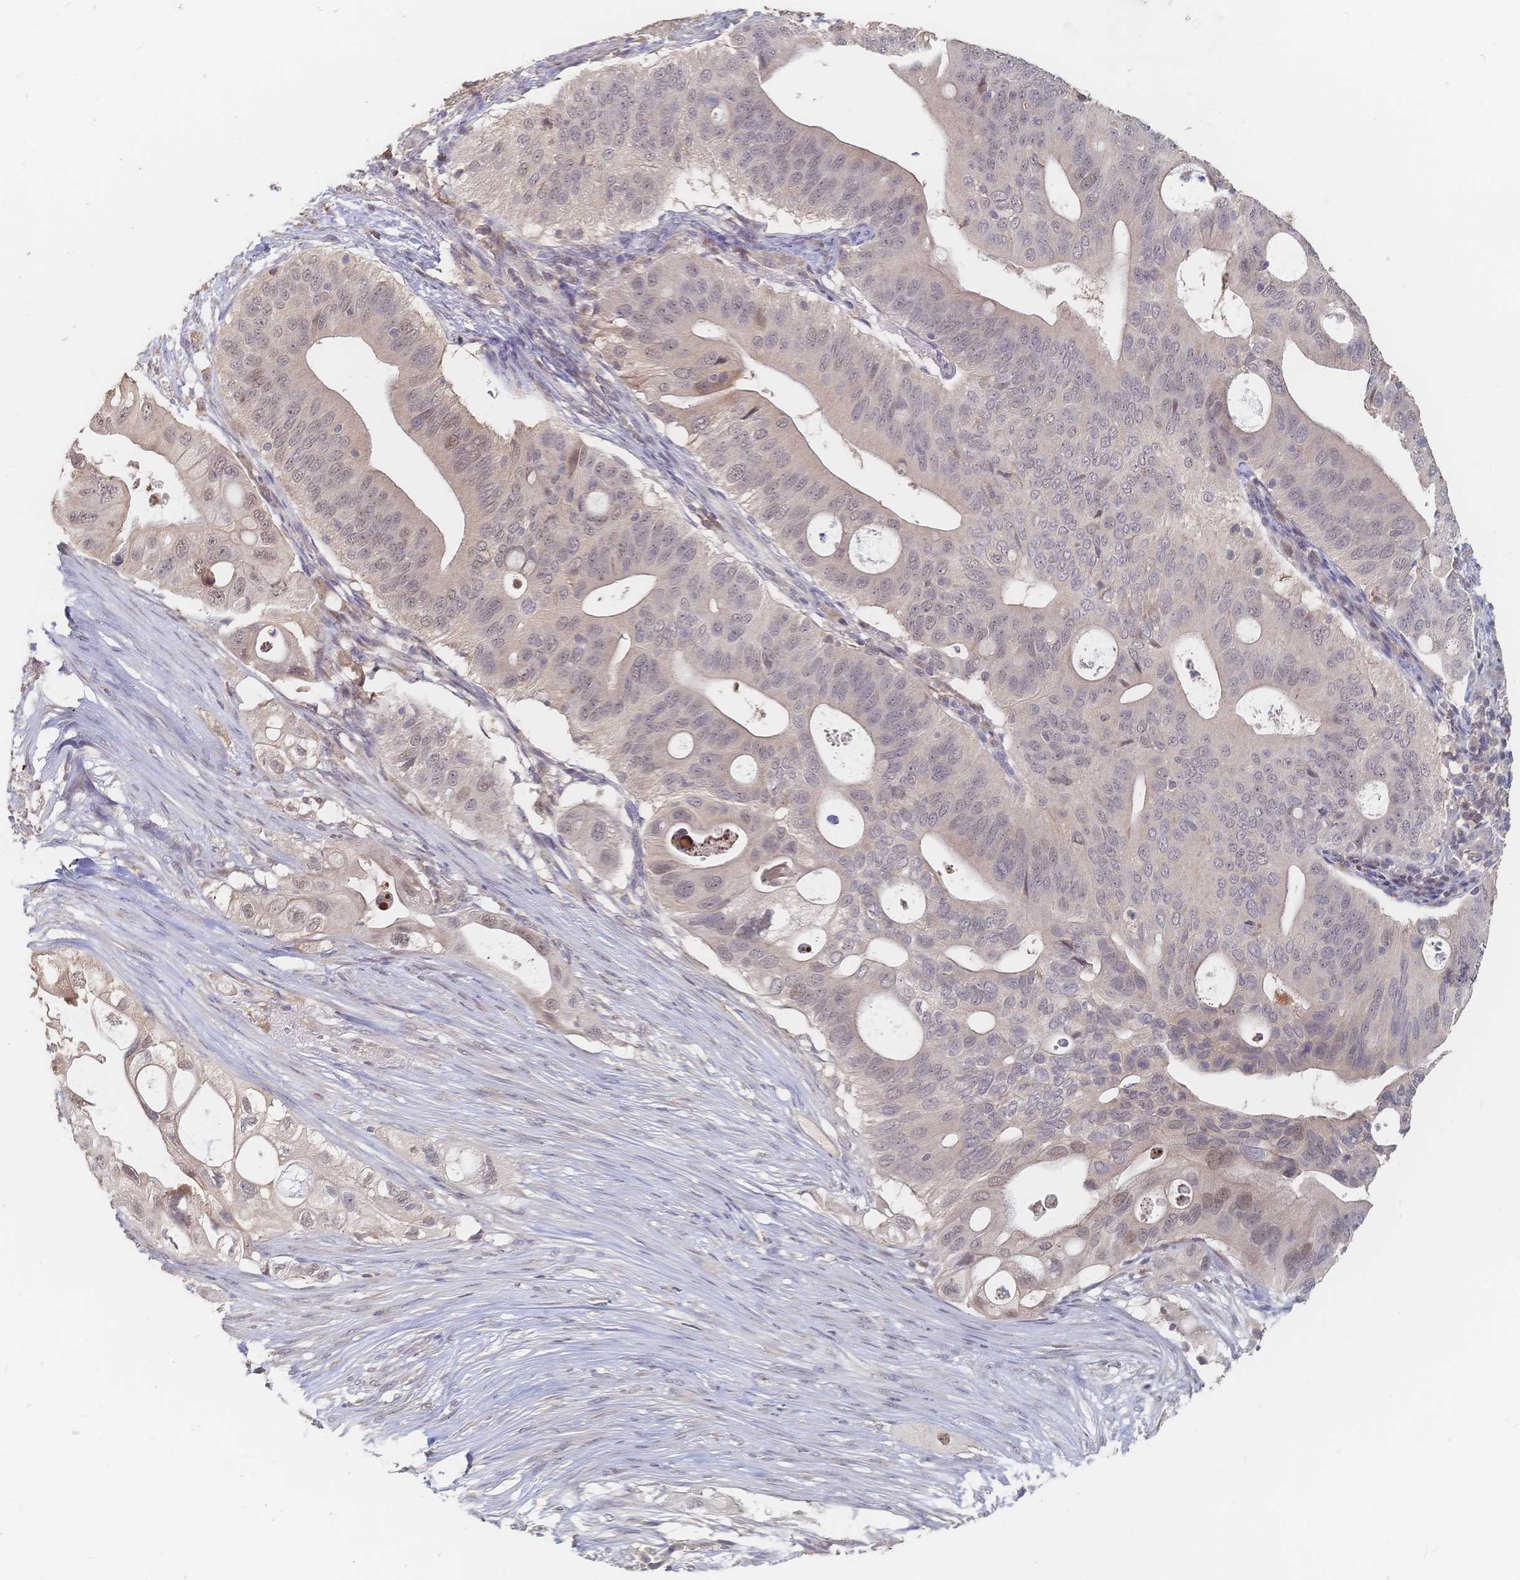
{"staining": {"intensity": "weak", "quantity": "25%-75%", "location": "nuclear"}, "tissue": "pancreatic cancer", "cell_type": "Tumor cells", "image_type": "cancer", "snomed": [{"axis": "morphology", "description": "Adenocarcinoma, NOS"}, {"axis": "topography", "description": "Pancreas"}], "caption": "The photomicrograph exhibits a brown stain indicating the presence of a protein in the nuclear of tumor cells in pancreatic cancer (adenocarcinoma).", "gene": "LRP5", "patient": {"sex": "female", "age": 72}}